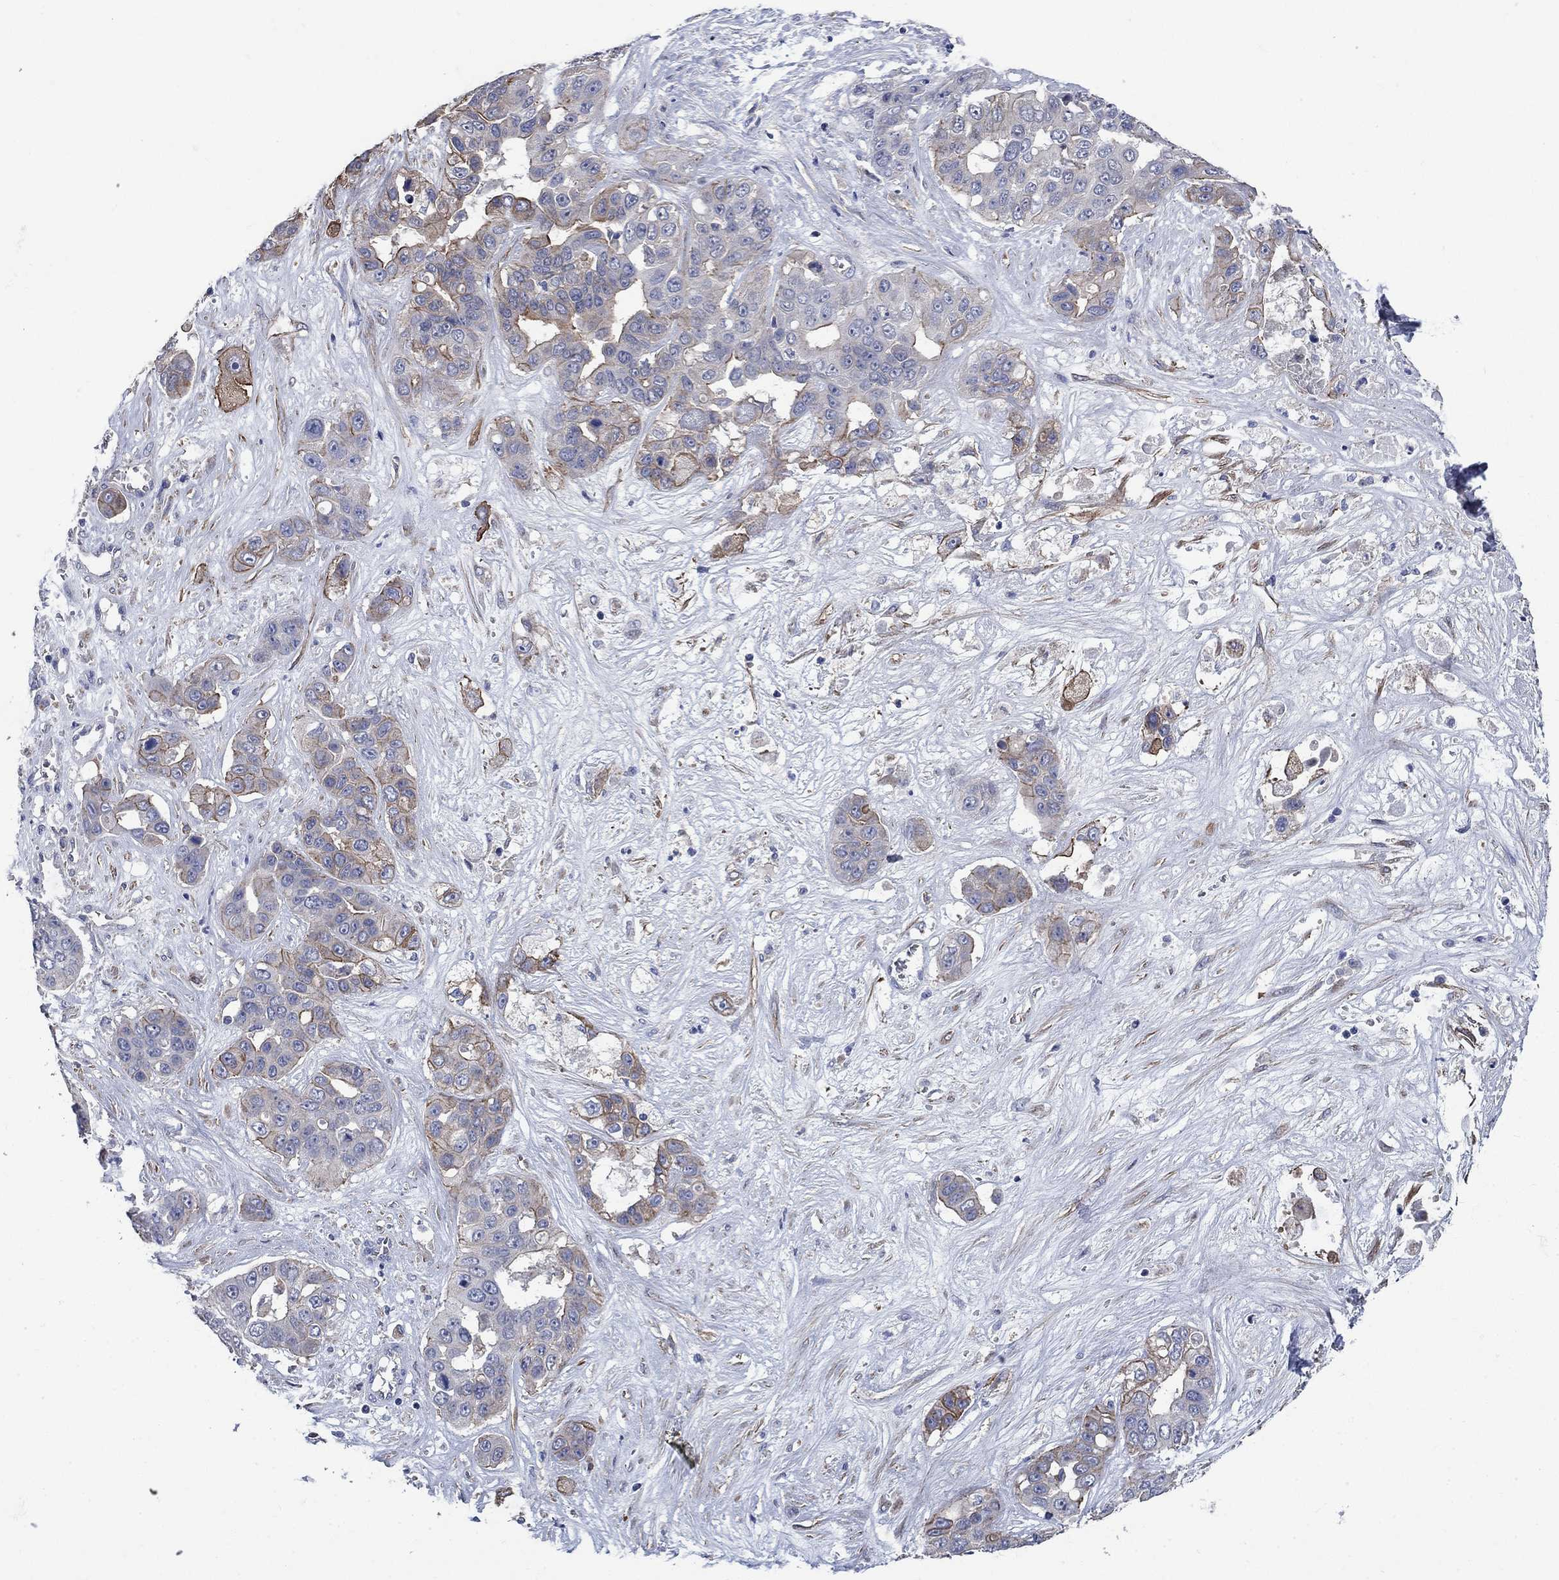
{"staining": {"intensity": "moderate", "quantity": "25%-75%", "location": "cytoplasmic/membranous"}, "tissue": "liver cancer", "cell_type": "Tumor cells", "image_type": "cancer", "snomed": [{"axis": "morphology", "description": "Cholangiocarcinoma"}, {"axis": "topography", "description": "Liver"}], "caption": "Human cholangiocarcinoma (liver) stained with a protein marker reveals moderate staining in tumor cells.", "gene": "FLNC", "patient": {"sex": "female", "age": 52}}